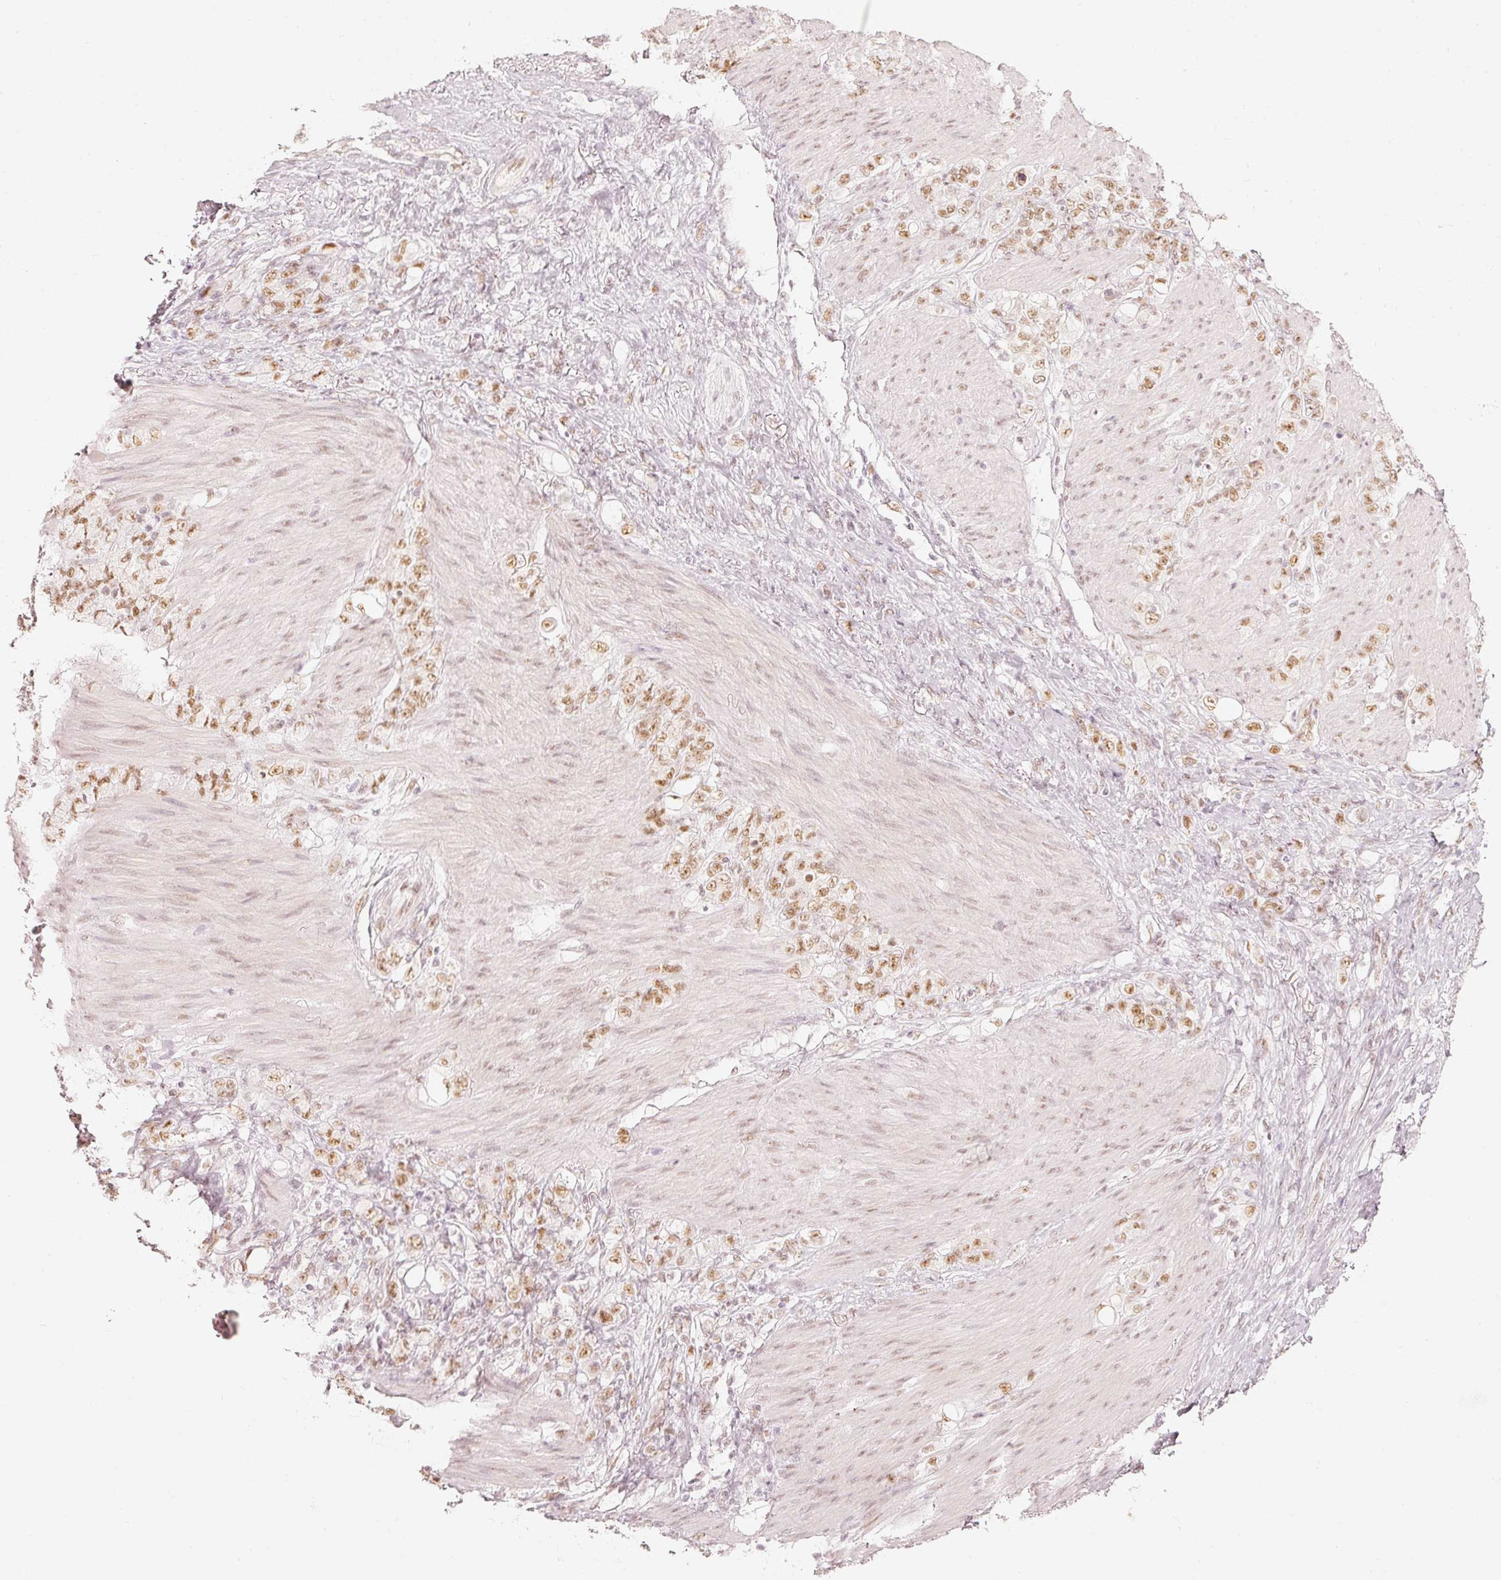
{"staining": {"intensity": "moderate", "quantity": ">75%", "location": "nuclear"}, "tissue": "stomach cancer", "cell_type": "Tumor cells", "image_type": "cancer", "snomed": [{"axis": "morphology", "description": "Normal tissue, NOS"}, {"axis": "morphology", "description": "Adenocarcinoma, NOS"}, {"axis": "topography", "description": "Stomach"}], "caption": "Brown immunohistochemical staining in adenocarcinoma (stomach) shows moderate nuclear expression in approximately >75% of tumor cells. The staining was performed using DAB, with brown indicating positive protein expression. Nuclei are stained blue with hematoxylin.", "gene": "PPP1R10", "patient": {"sex": "female", "age": 79}}